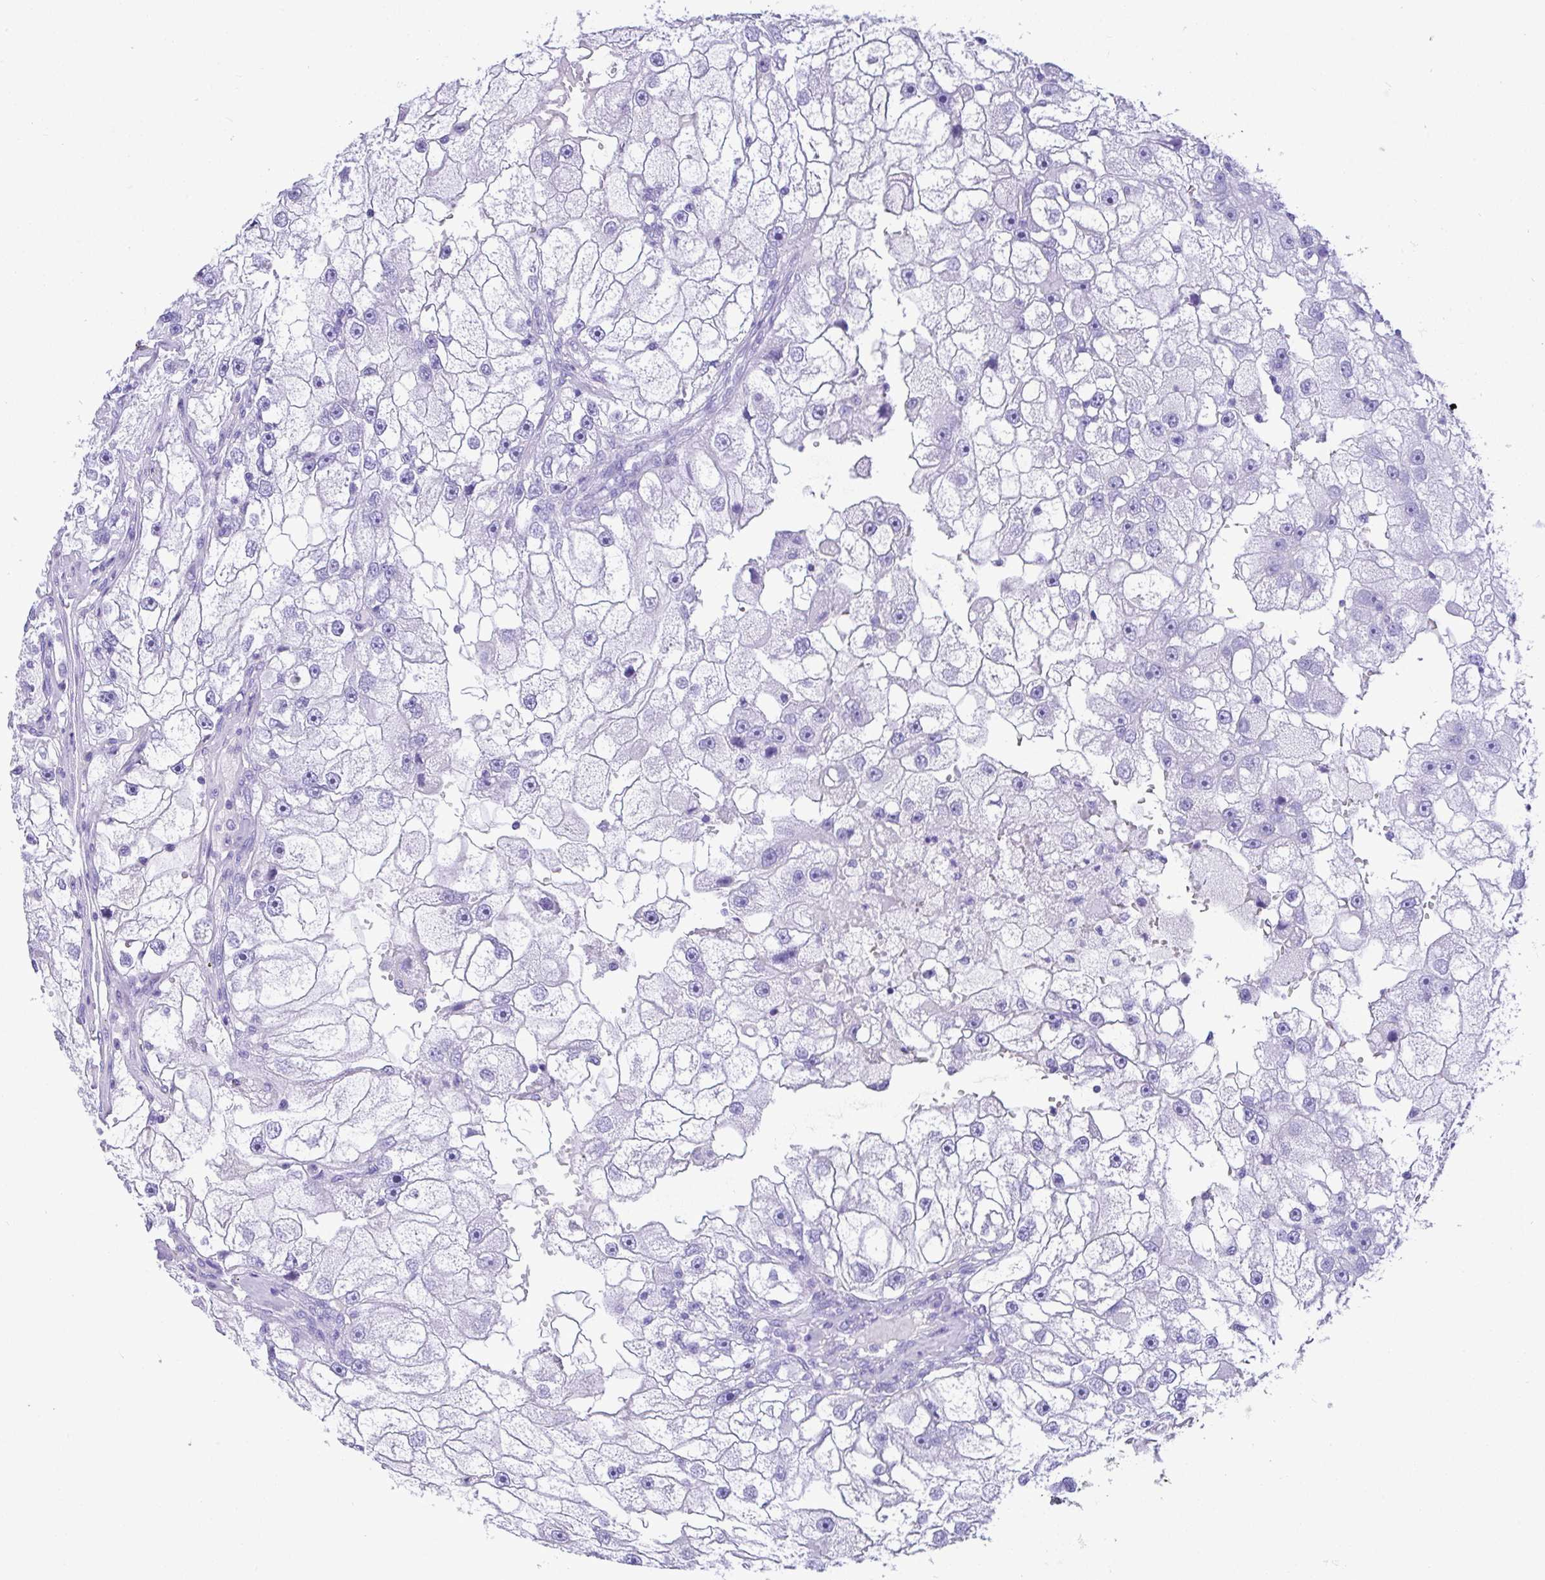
{"staining": {"intensity": "negative", "quantity": "none", "location": "none"}, "tissue": "renal cancer", "cell_type": "Tumor cells", "image_type": "cancer", "snomed": [{"axis": "morphology", "description": "Adenocarcinoma, NOS"}, {"axis": "topography", "description": "Kidney"}], "caption": "Immunohistochemistry micrograph of neoplastic tissue: renal cancer stained with DAB demonstrates no significant protein positivity in tumor cells. (Brightfield microscopy of DAB immunohistochemistry (IHC) at high magnification).", "gene": "BEST4", "patient": {"sex": "male", "age": 63}}